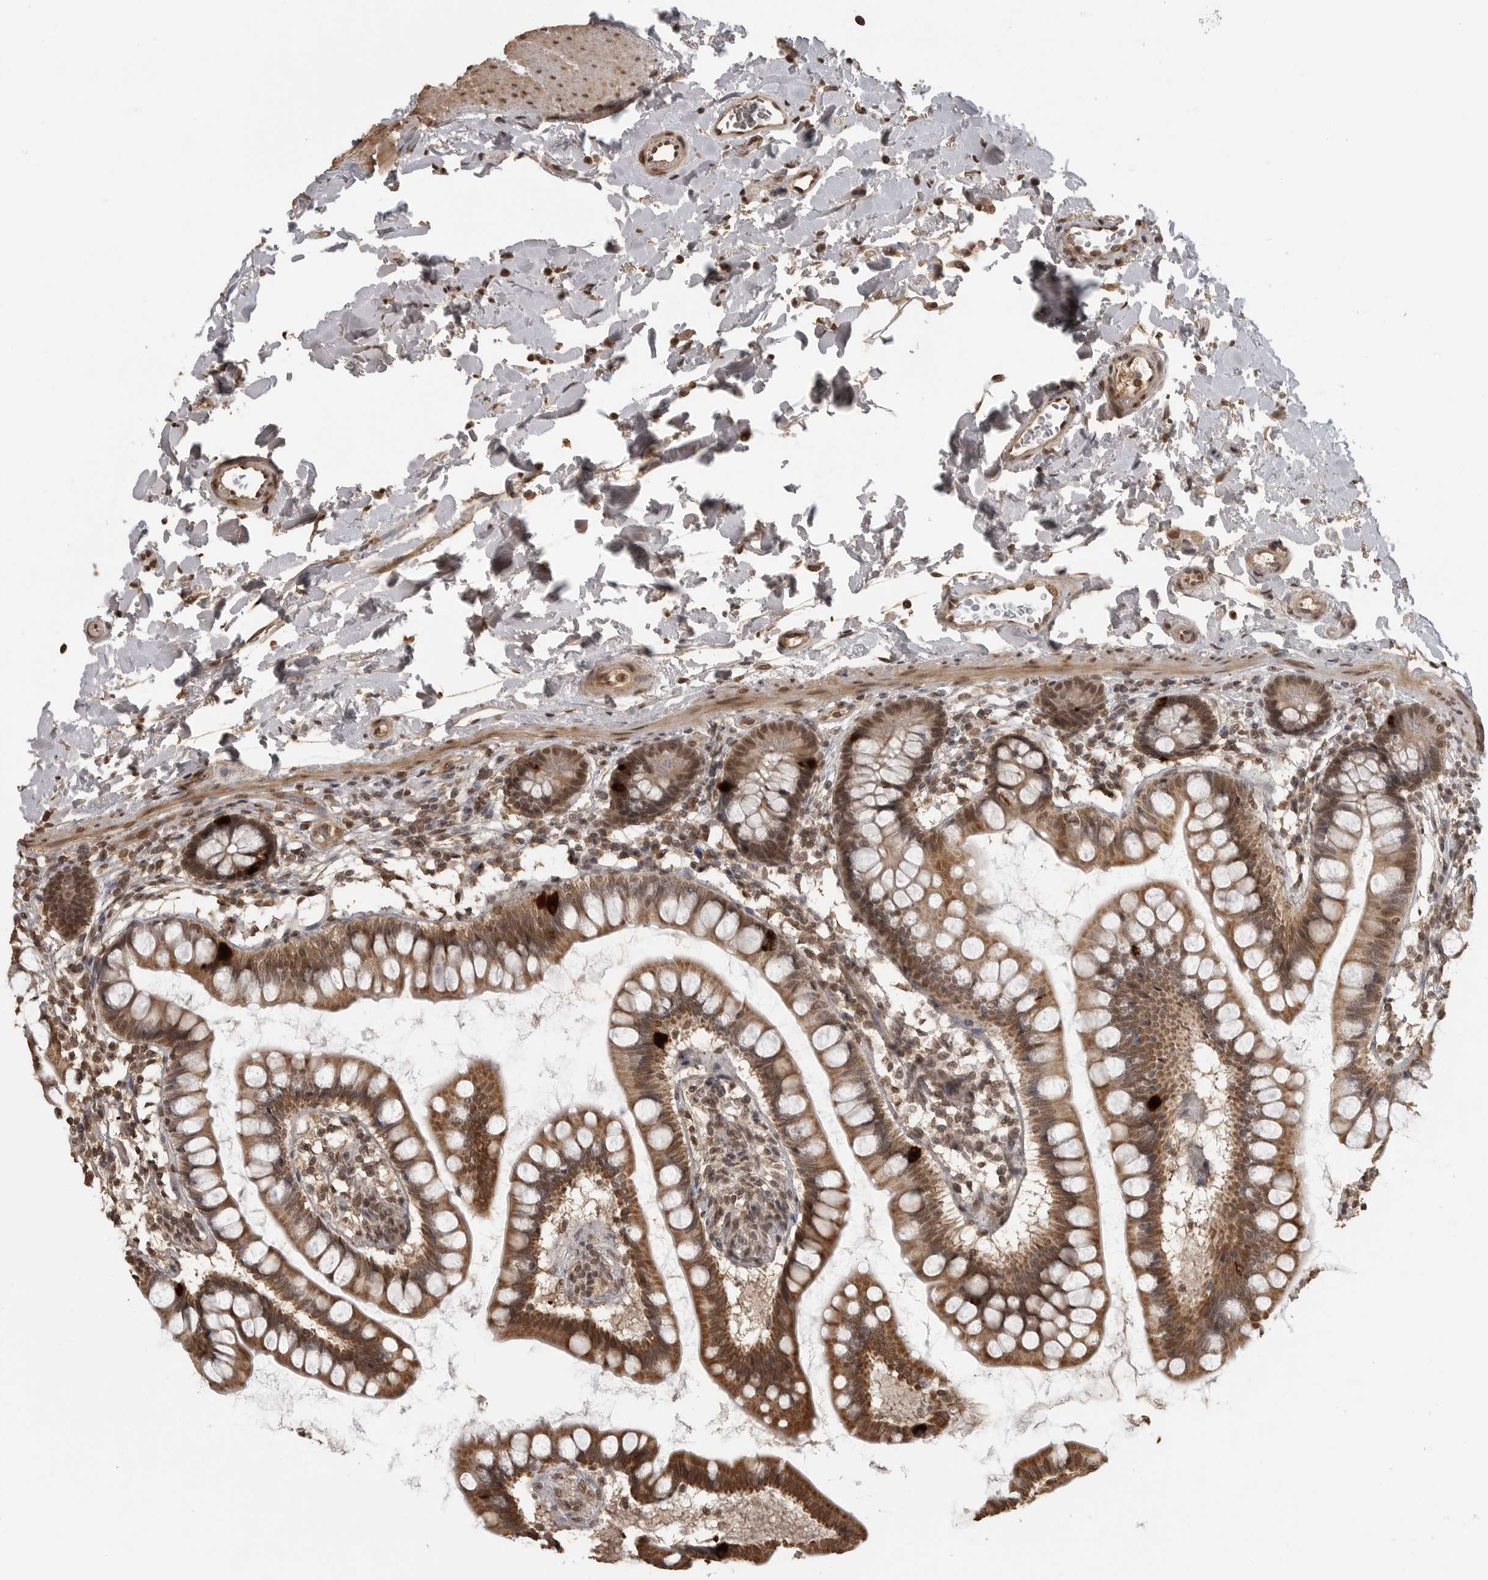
{"staining": {"intensity": "moderate", "quantity": ">75%", "location": "cytoplasmic/membranous,nuclear"}, "tissue": "small intestine", "cell_type": "Glandular cells", "image_type": "normal", "snomed": [{"axis": "morphology", "description": "Normal tissue, NOS"}, {"axis": "topography", "description": "Small intestine"}], "caption": "Normal small intestine shows moderate cytoplasmic/membranous,nuclear expression in about >75% of glandular cells, visualized by immunohistochemistry.", "gene": "CLOCK", "patient": {"sex": "female", "age": 84}}